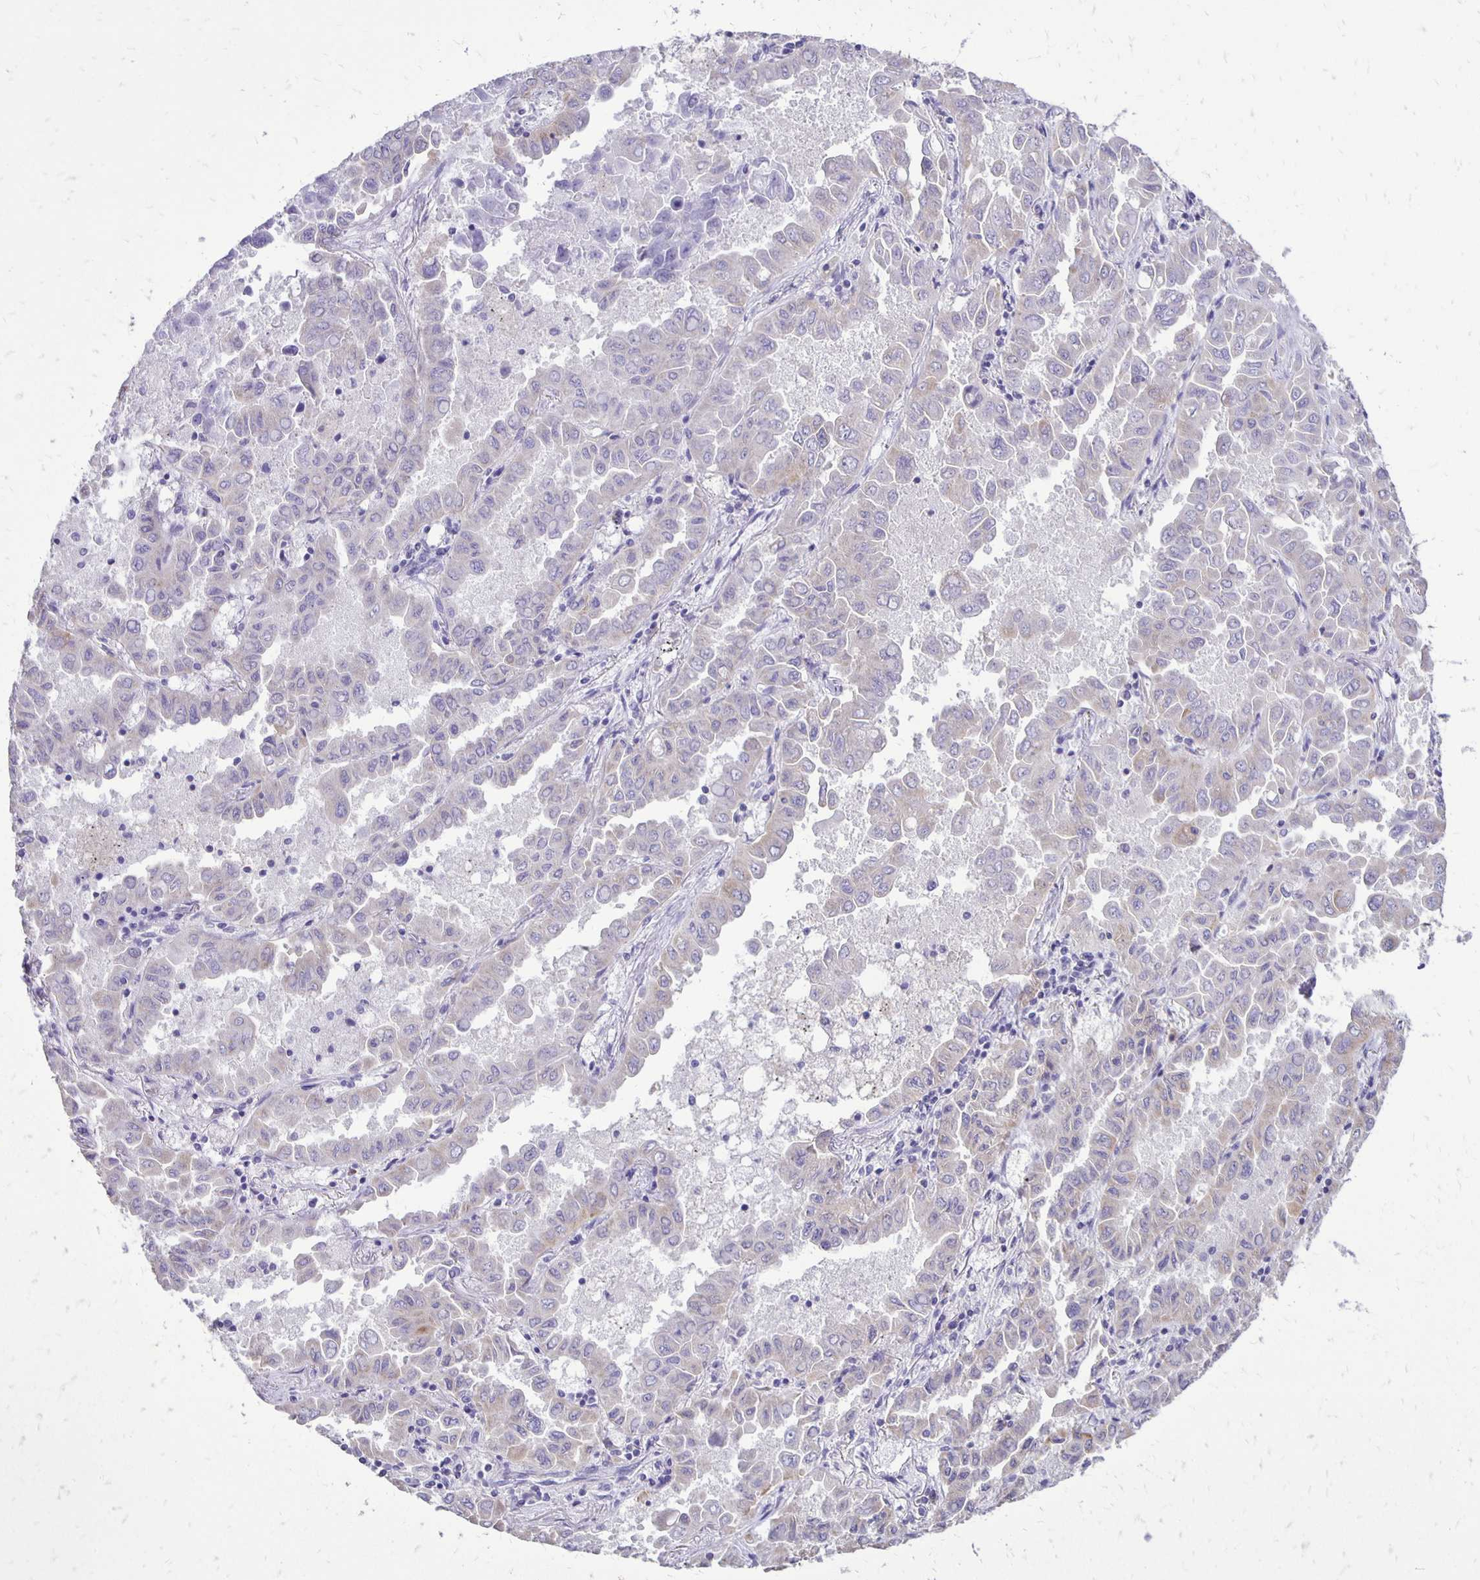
{"staining": {"intensity": "negative", "quantity": "none", "location": "none"}, "tissue": "lung cancer", "cell_type": "Tumor cells", "image_type": "cancer", "snomed": [{"axis": "morphology", "description": "Adenocarcinoma, NOS"}, {"axis": "topography", "description": "Lung"}], "caption": "Tumor cells are negative for protein expression in human lung adenocarcinoma. (DAB immunohistochemistry, high magnification).", "gene": "ANKRD45", "patient": {"sex": "male", "age": 64}}